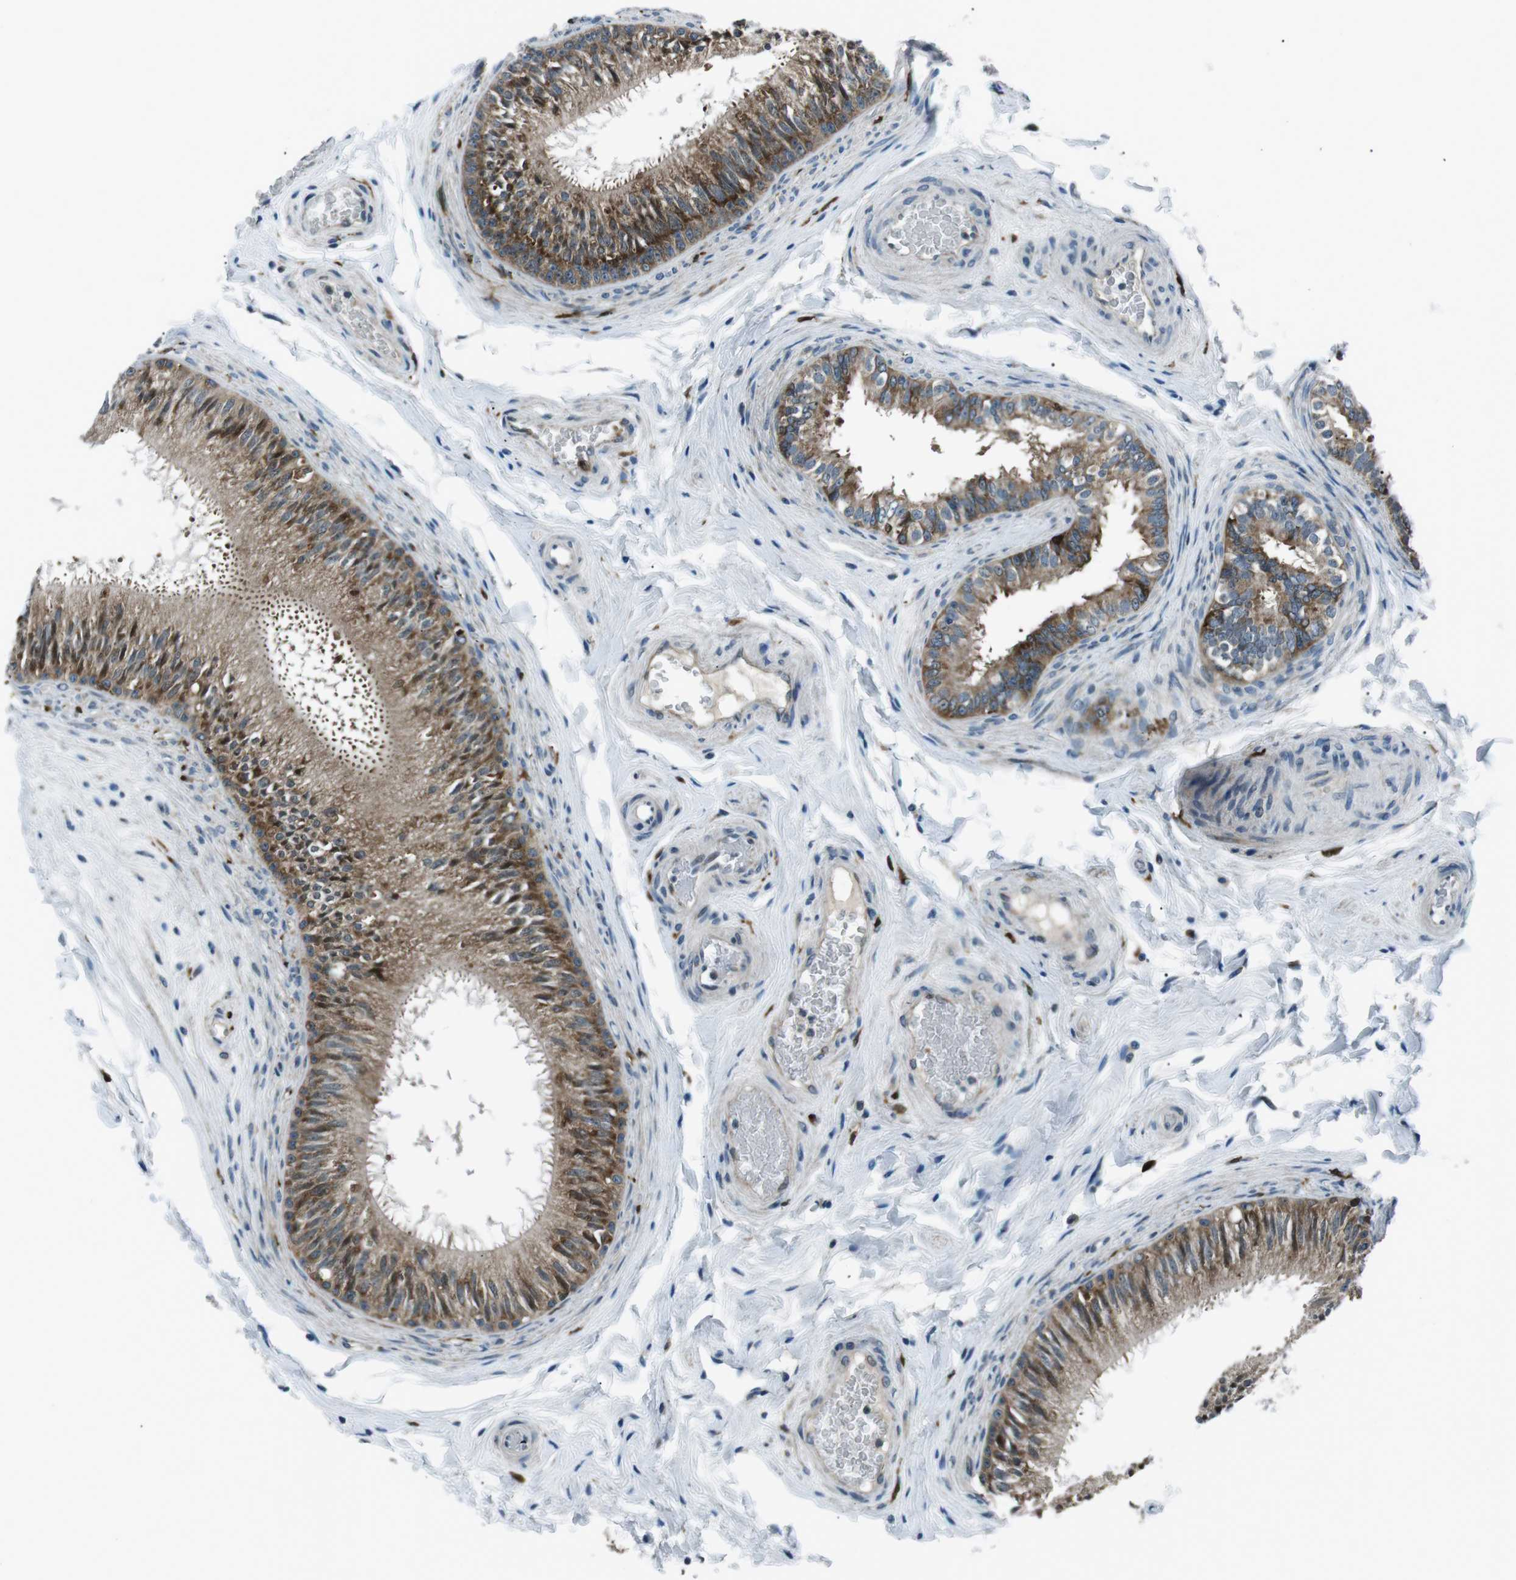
{"staining": {"intensity": "moderate", "quantity": ">75%", "location": "cytoplasmic/membranous"}, "tissue": "epididymis", "cell_type": "Glandular cells", "image_type": "normal", "snomed": [{"axis": "morphology", "description": "Normal tissue, NOS"}, {"axis": "topography", "description": "Testis"}, {"axis": "topography", "description": "Epididymis"}], "caption": "Immunohistochemical staining of benign epididymis demonstrates moderate cytoplasmic/membranous protein staining in about >75% of glandular cells.", "gene": "BLNK", "patient": {"sex": "male", "age": 36}}